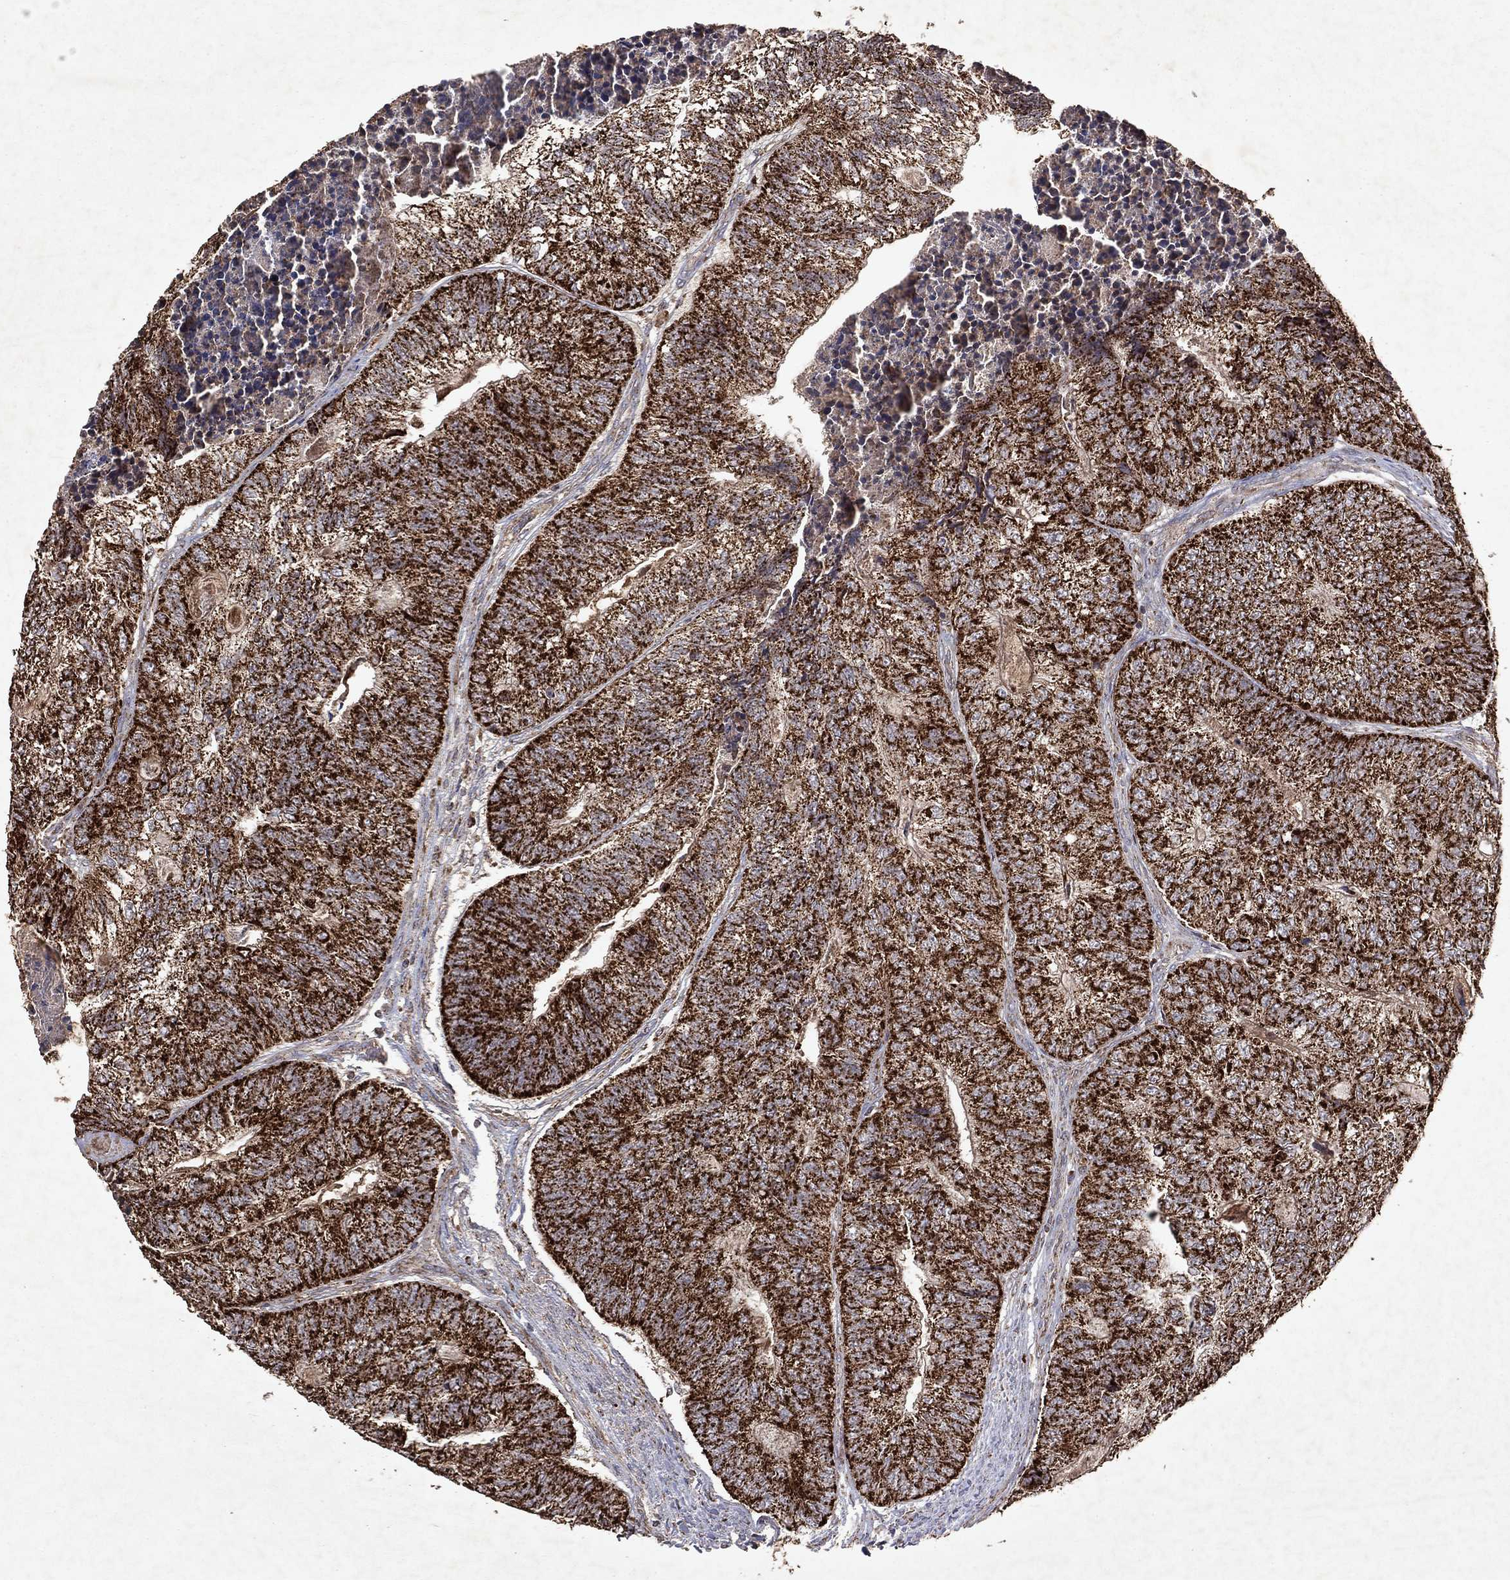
{"staining": {"intensity": "strong", "quantity": ">75%", "location": "cytoplasmic/membranous"}, "tissue": "colorectal cancer", "cell_type": "Tumor cells", "image_type": "cancer", "snomed": [{"axis": "morphology", "description": "Adenocarcinoma, NOS"}, {"axis": "topography", "description": "Colon"}], "caption": "Strong cytoplasmic/membranous positivity for a protein is identified in about >75% of tumor cells of adenocarcinoma (colorectal) using IHC.", "gene": "PYROXD2", "patient": {"sex": "female", "age": 67}}